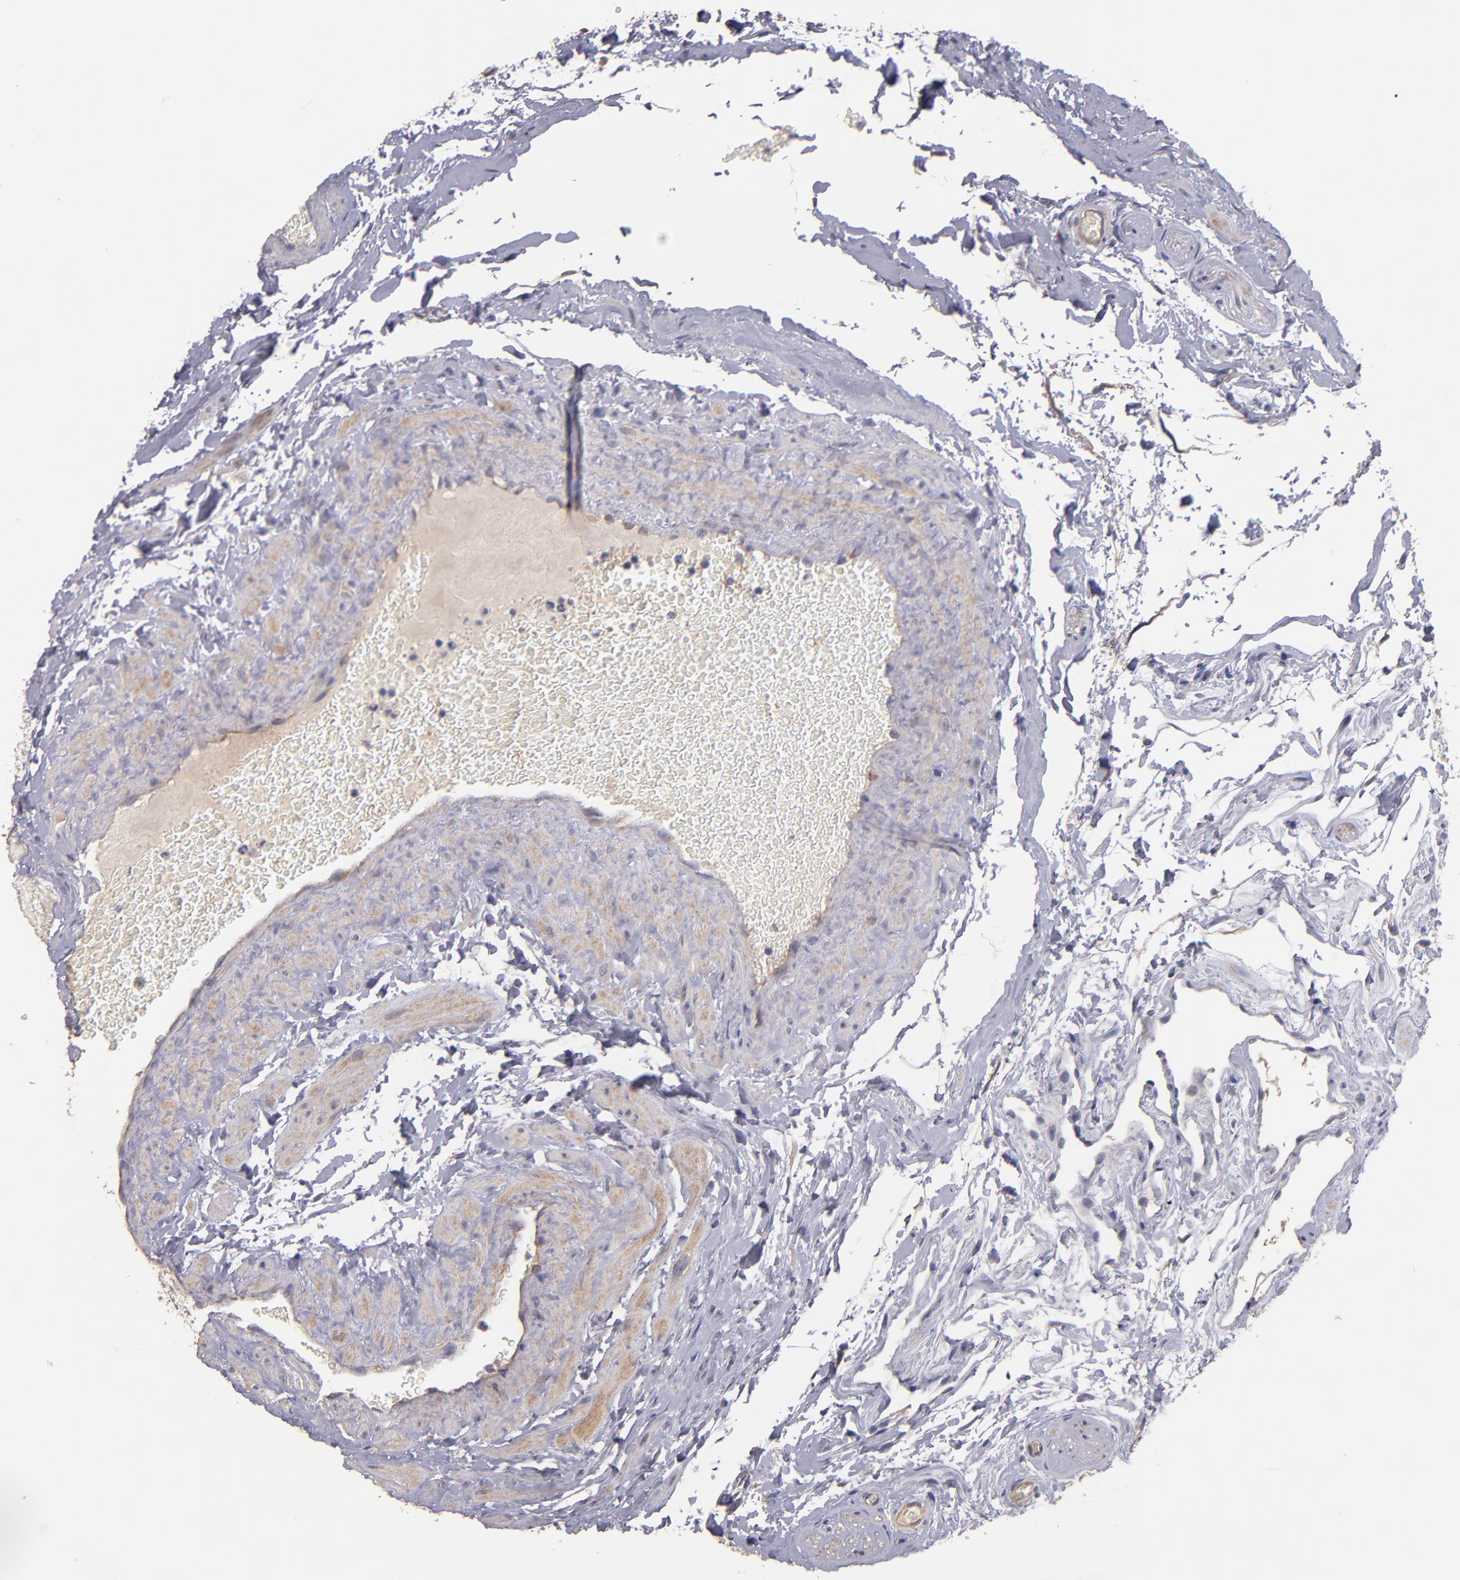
{"staining": {"intensity": "moderate", "quantity": "25%-75%", "location": "cytoplasmic/membranous"}, "tissue": "epididymis", "cell_type": "Glandular cells", "image_type": "normal", "snomed": [{"axis": "morphology", "description": "Normal tissue, NOS"}, {"axis": "topography", "description": "Testis"}, {"axis": "topography", "description": "Epididymis"}], "caption": "High-power microscopy captured an immunohistochemistry (IHC) photomicrograph of unremarkable epididymis, revealing moderate cytoplasmic/membranous positivity in approximately 25%-75% of glandular cells. The staining was performed using DAB (3,3'-diaminobenzidine), with brown indicating positive protein expression. Nuclei are stained blue with hematoxylin.", "gene": "MAGEE1", "patient": {"sex": "male", "age": 36}}